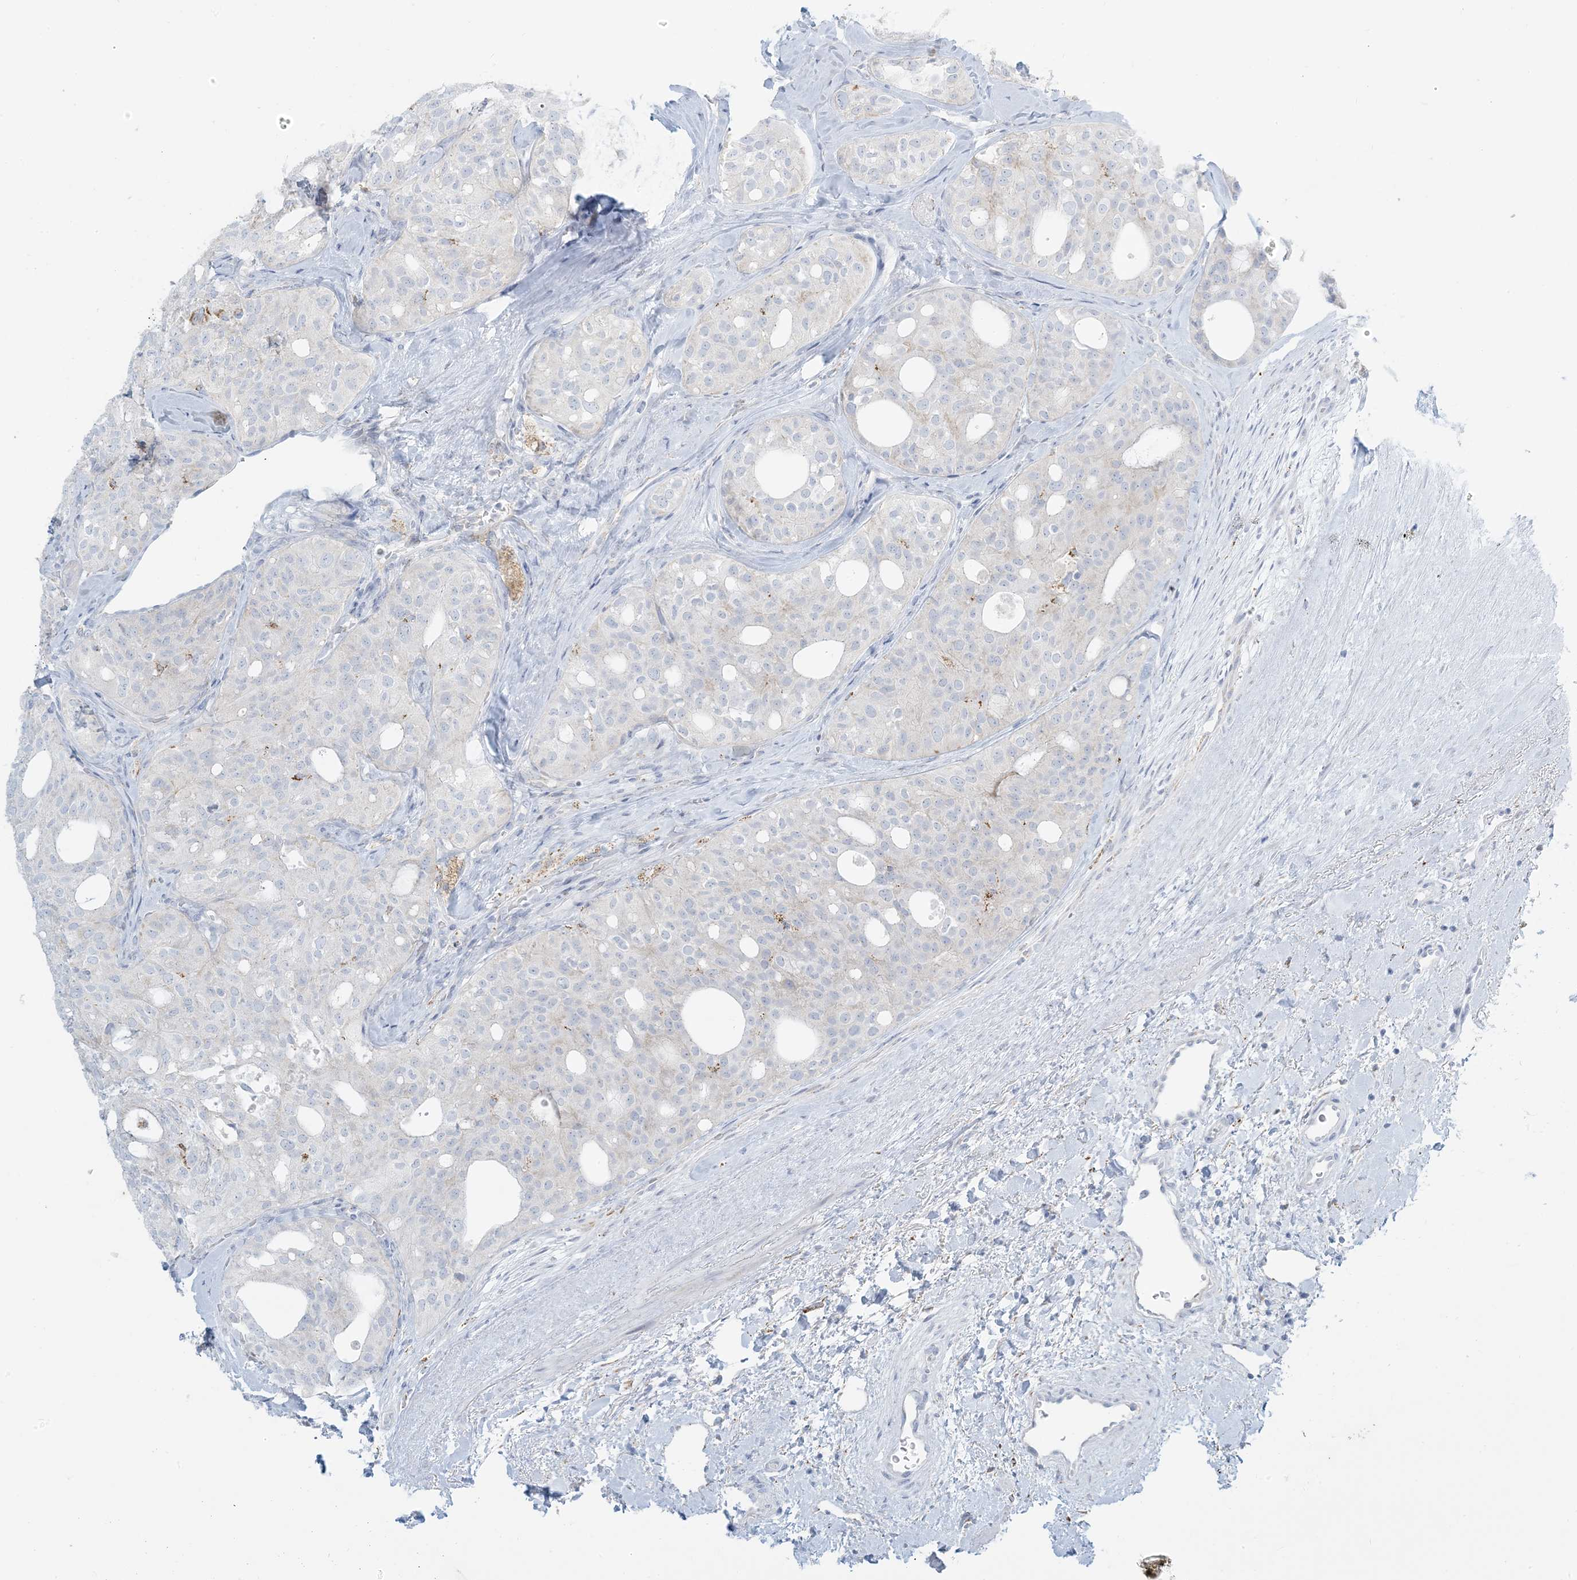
{"staining": {"intensity": "negative", "quantity": "none", "location": "none"}, "tissue": "thyroid cancer", "cell_type": "Tumor cells", "image_type": "cancer", "snomed": [{"axis": "morphology", "description": "Follicular adenoma carcinoma, NOS"}, {"axis": "topography", "description": "Thyroid gland"}], "caption": "Immunohistochemistry (IHC) of thyroid follicular adenoma carcinoma shows no expression in tumor cells.", "gene": "ZDHHC4", "patient": {"sex": "male", "age": 75}}